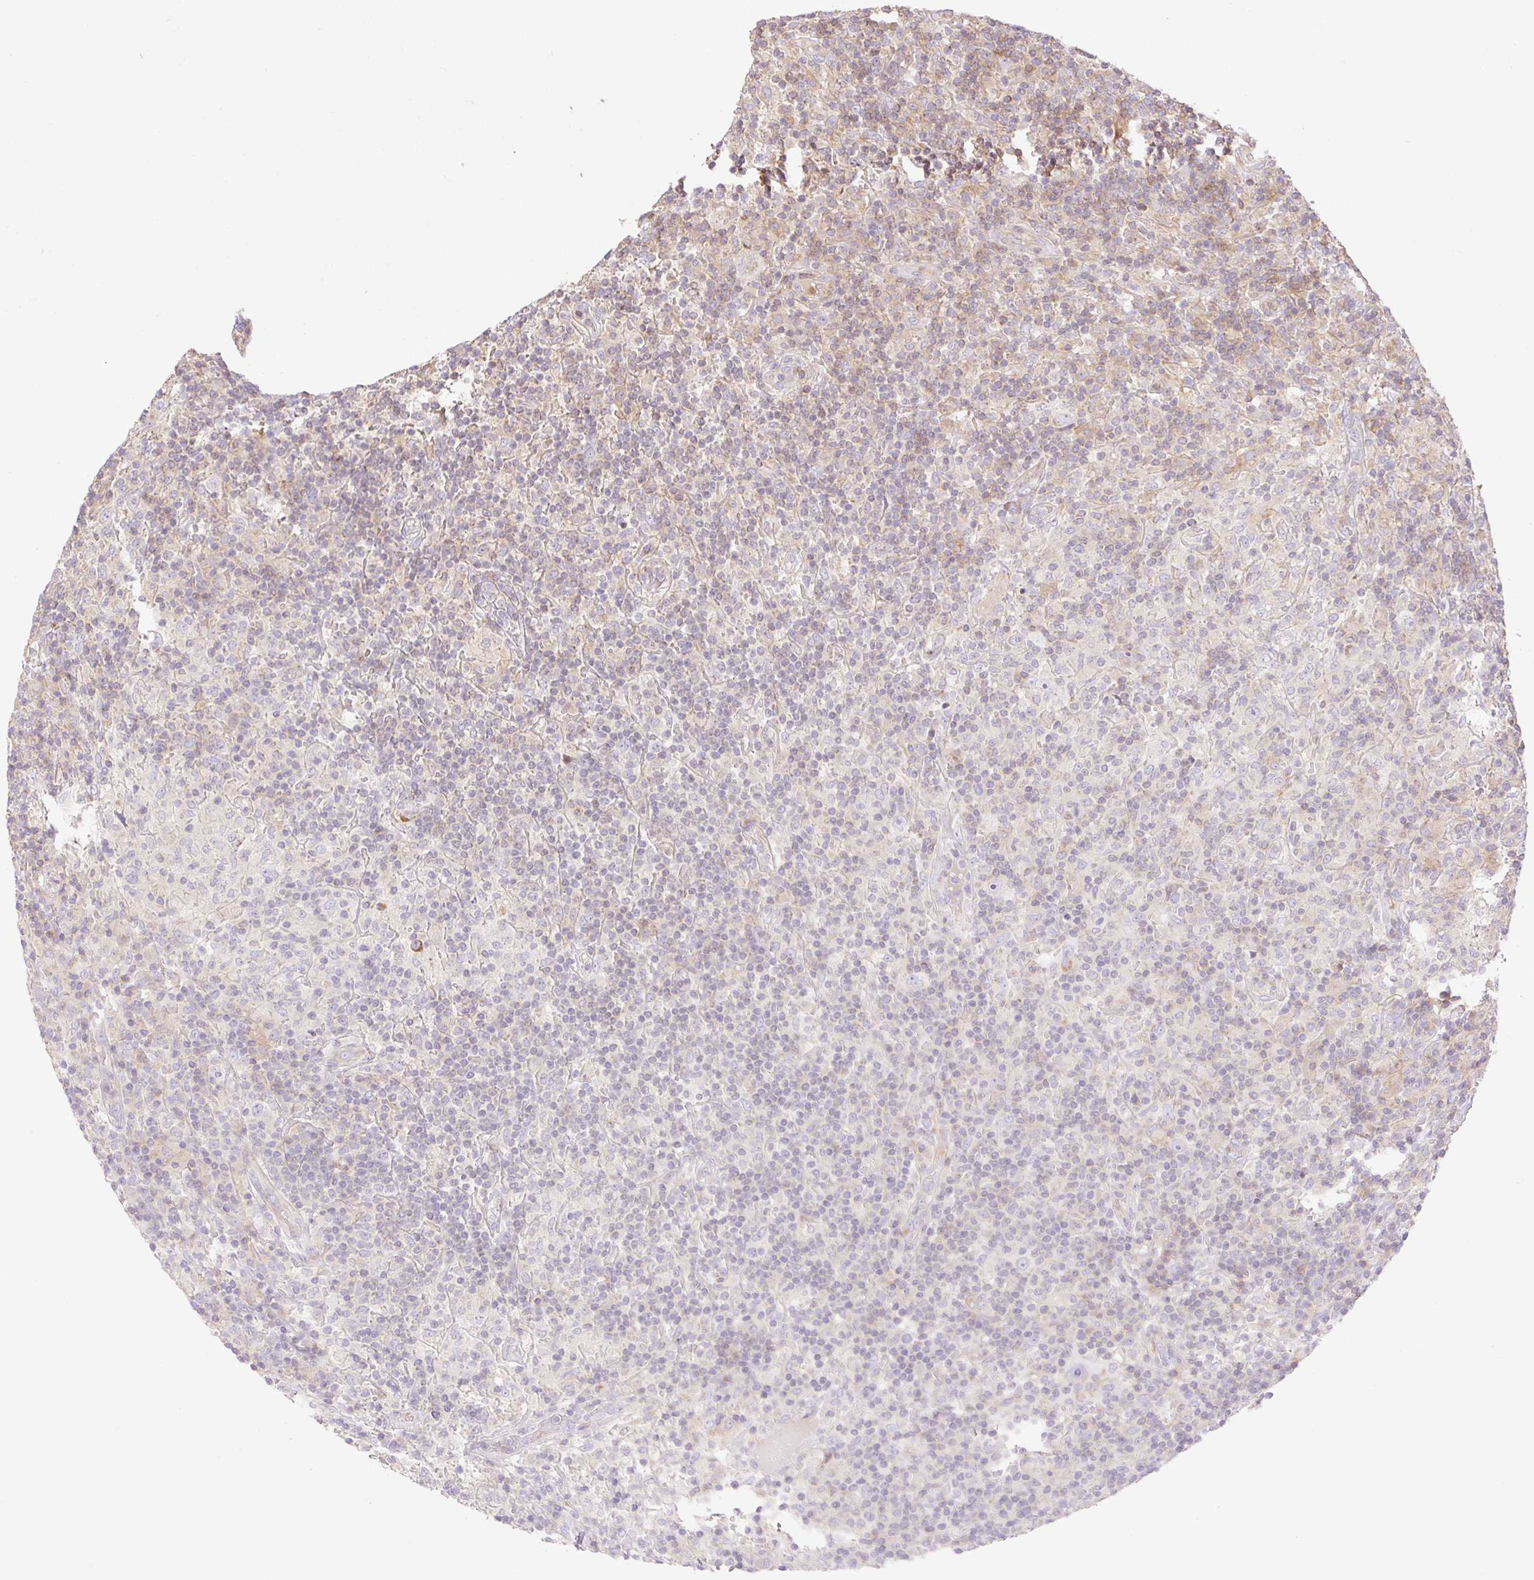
{"staining": {"intensity": "negative", "quantity": "none", "location": "none"}, "tissue": "lymphoma", "cell_type": "Tumor cells", "image_type": "cancer", "snomed": [{"axis": "morphology", "description": "Hodgkin's disease, NOS"}, {"axis": "topography", "description": "Lymph node"}], "caption": "This is a histopathology image of immunohistochemistry (IHC) staining of lymphoma, which shows no staining in tumor cells.", "gene": "VPS25", "patient": {"sex": "male", "age": 70}}